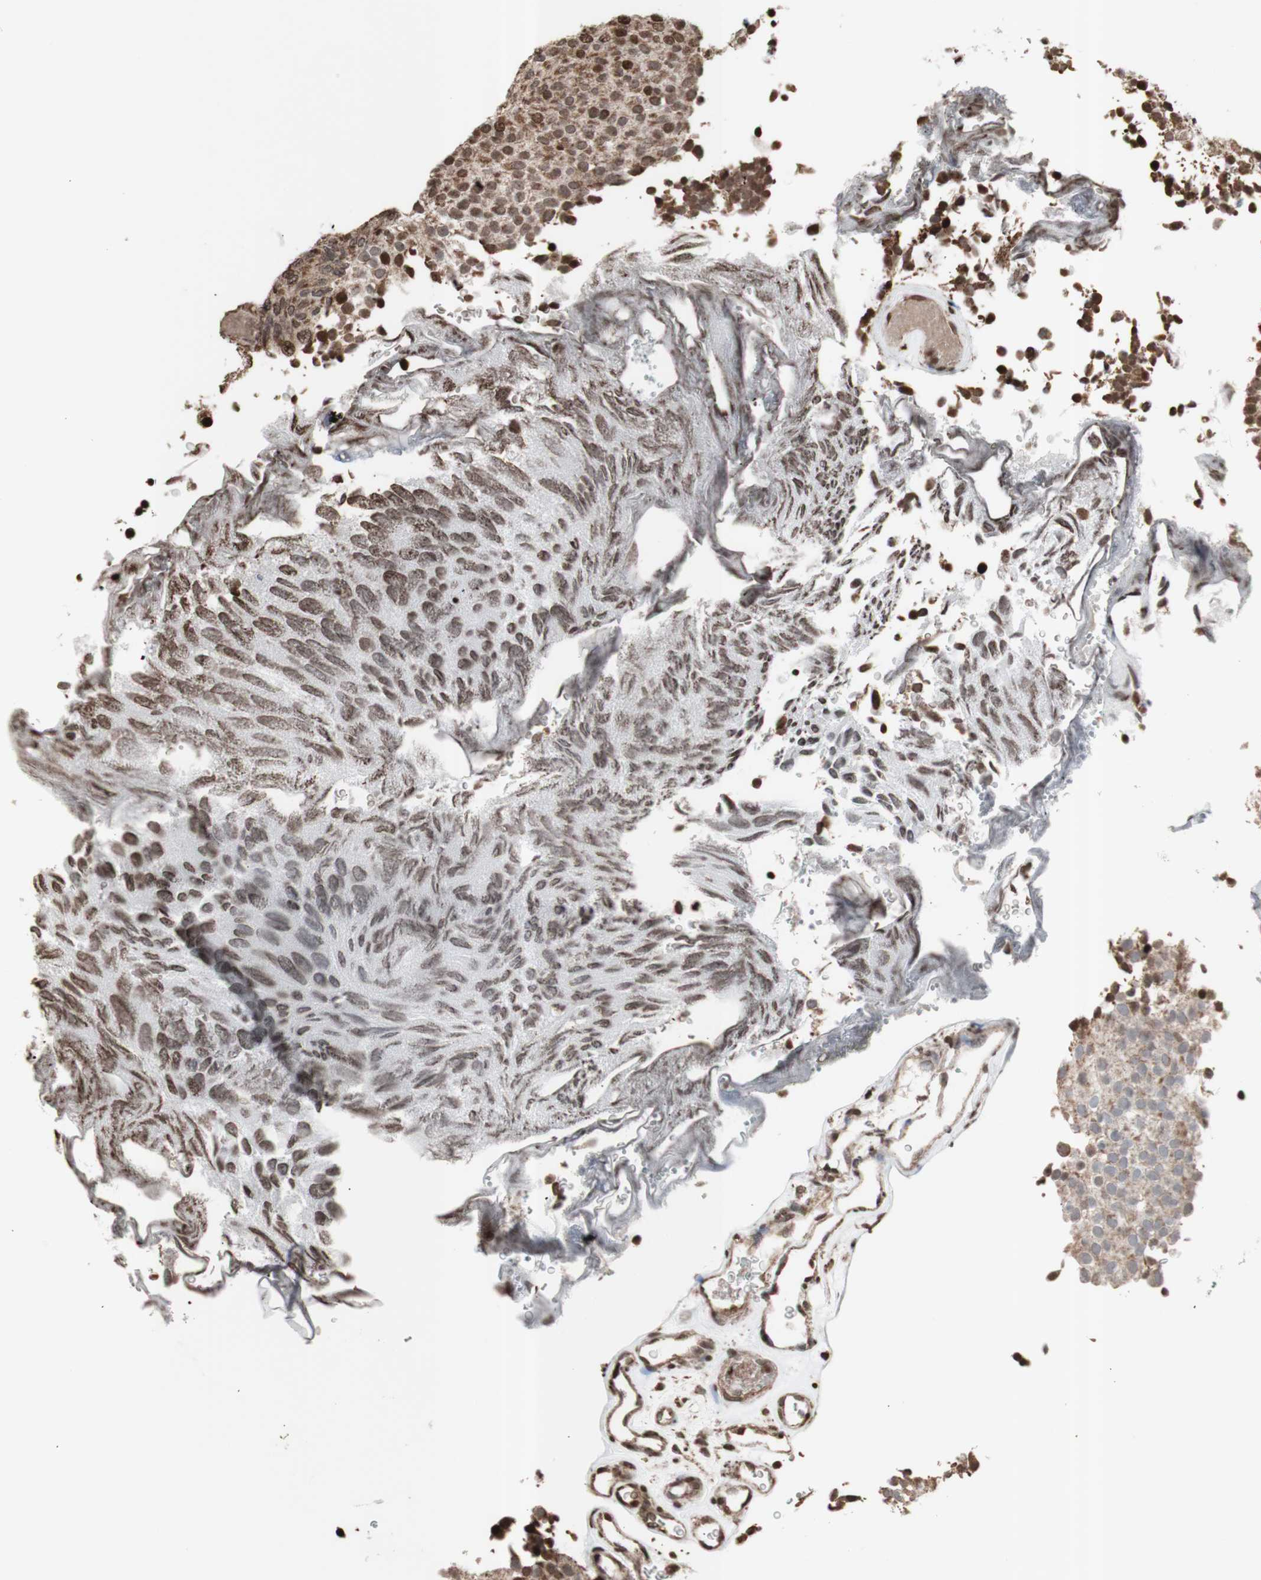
{"staining": {"intensity": "moderate", "quantity": ">75%", "location": "cytoplasmic/membranous,nuclear"}, "tissue": "urothelial cancer", "cell_type": "Tumor cells", "image_type": "cancer", "snomed": [{"axis": "morphology", "description": "Urothelial carcinoma, Low grade"}, {"axis": "topography", "description": "Urinary bladder"}], "caption": "IHC micrograph of urothelial cancer stained for a protein (brown), which shows medium levels of moderate cytoplasmic/membranous and nuclear staining in approximately >75% of tumor cells.", "gene": "SNAI2", "patient": {"sex": "male", "age": 78}}